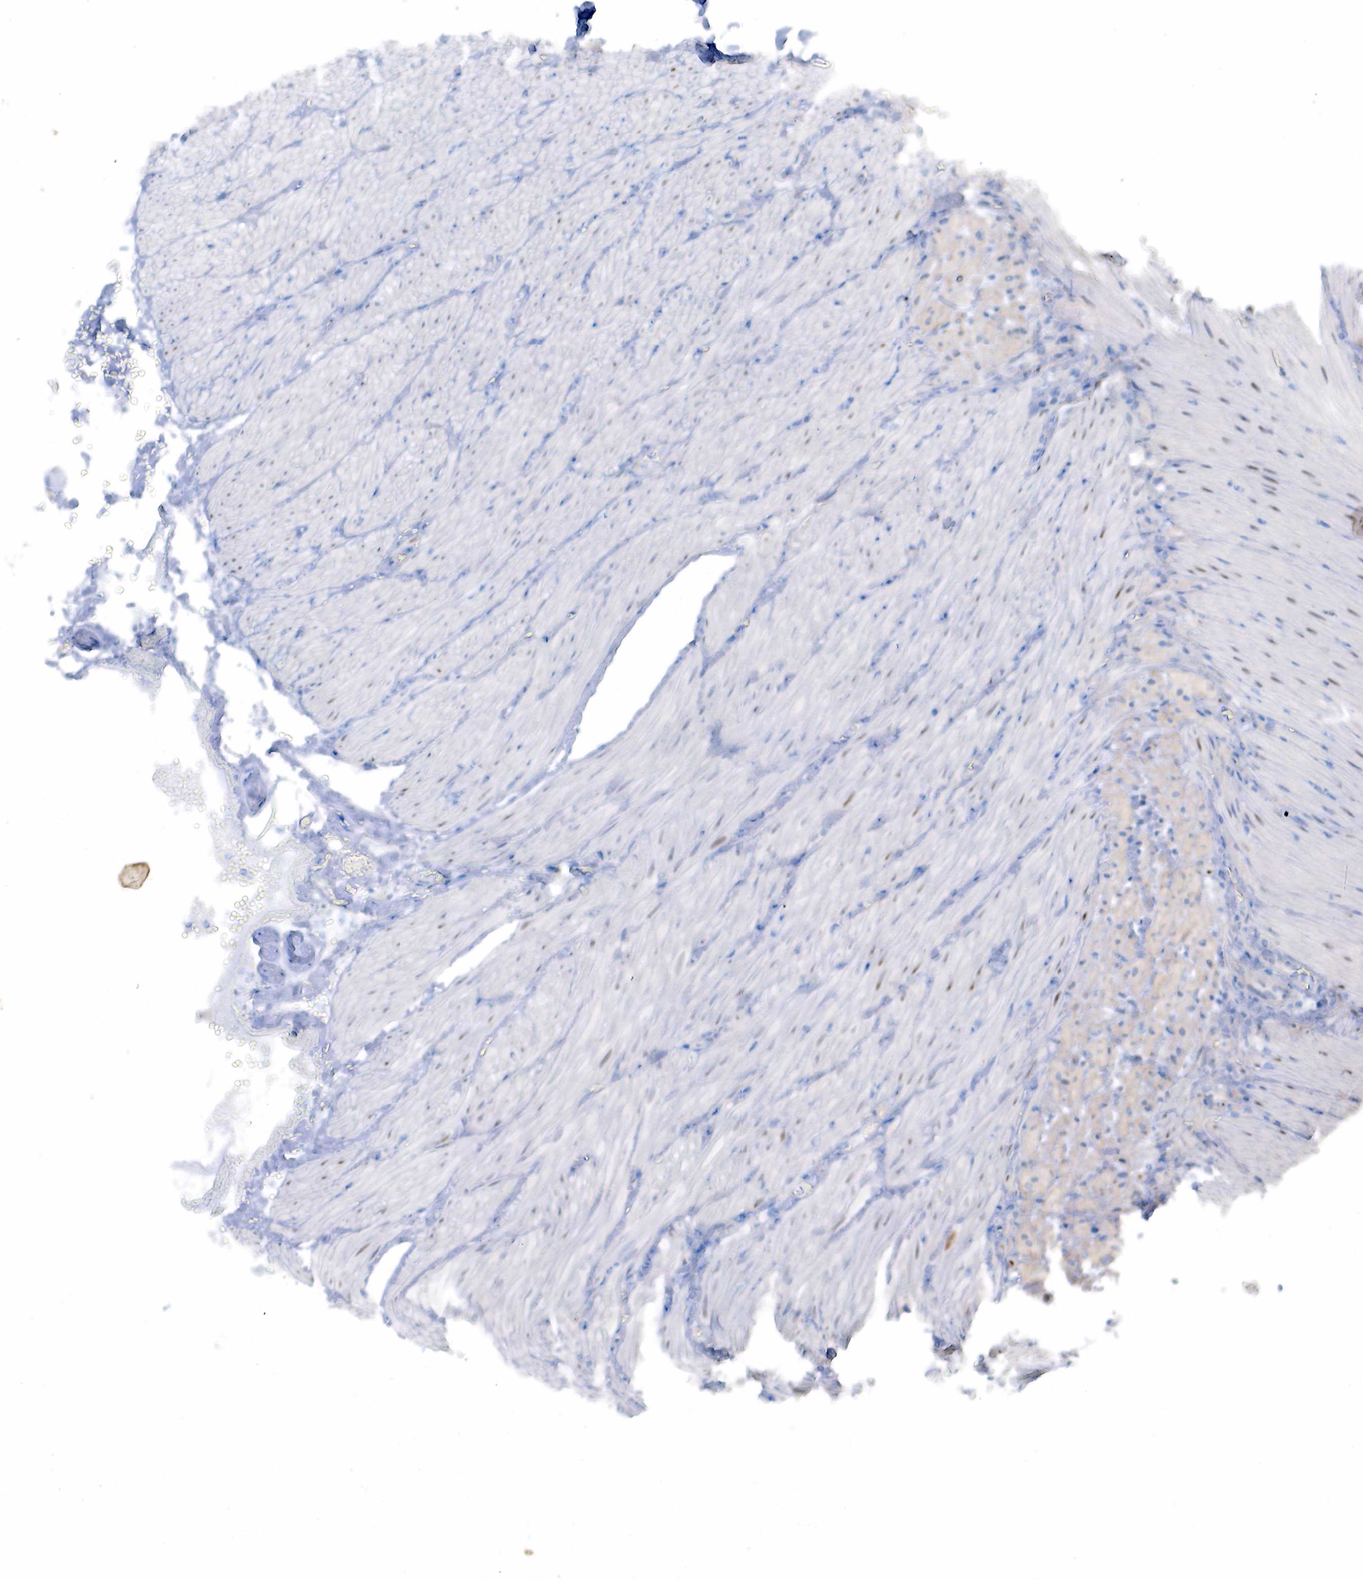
{"staining": {"intensity": "moderate", "quantity": "25%-75%", "location": "nuclear"}, "tissue": "smooth muscle", "cell_type": "Smooth muscle cells", "image_type": "normal", "snomed": [{"axis": "morphology", "description": "Normal tissue, NOS"}, {"axis": "topography", "description": "Duodenum"}], "caption": "A medium amount of moderate nuclear staining is identified in about 25%-75% of smooth muscle cells in benign smooth muscle.", "gene": "PGR", "patient": {"sex": "male", "age": 63}}